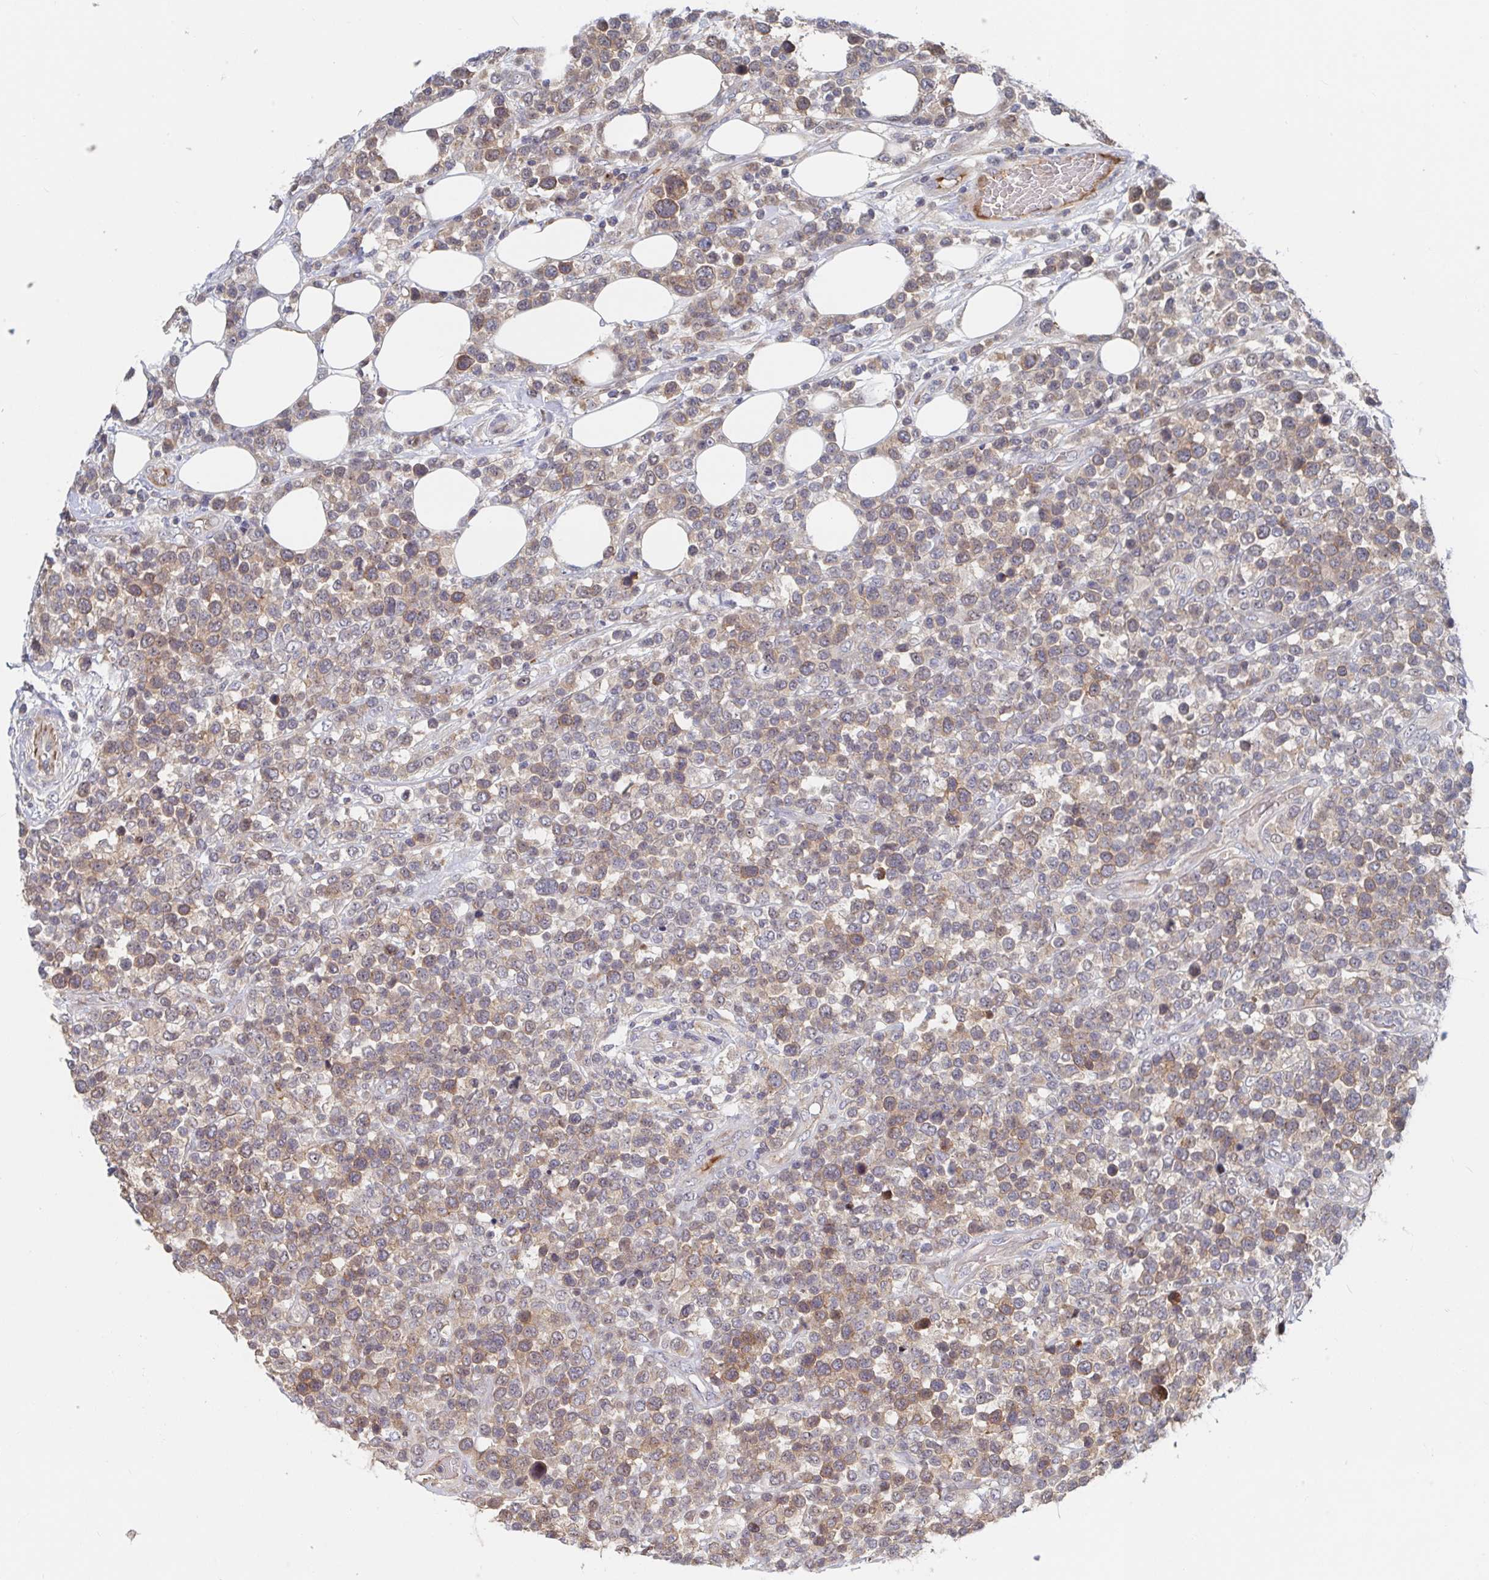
{"staining": {"intensity": "moderate", "quantity": "25%-75%", "location": "cytoplasmic/membranous"}, "tissue": "lymphoma", "cell_type": "Tumor cells", "image_type": "cancer", "snomed": [{"axis": "morphology", "description": "Malignant lymphoma, non-Hodgkin's type, Low grade"}, {"axis": "topography", "description": "Lymph node"}], "caption": "Immunohistochemistry micrograph of neoplastic tissue: human malignant lymphoma, non-Hodgkin's type (low-grade) stained using immunohistochemistry (IHC) demonstrates medium levels of moderate protein expression localized specifically in the cytoplasmic/membranous of tumor cells, appearing as a cytoplasmic/membranous brown color.", "gene": "DHRS12", "patient": {"sex": "male", "age": 60}}